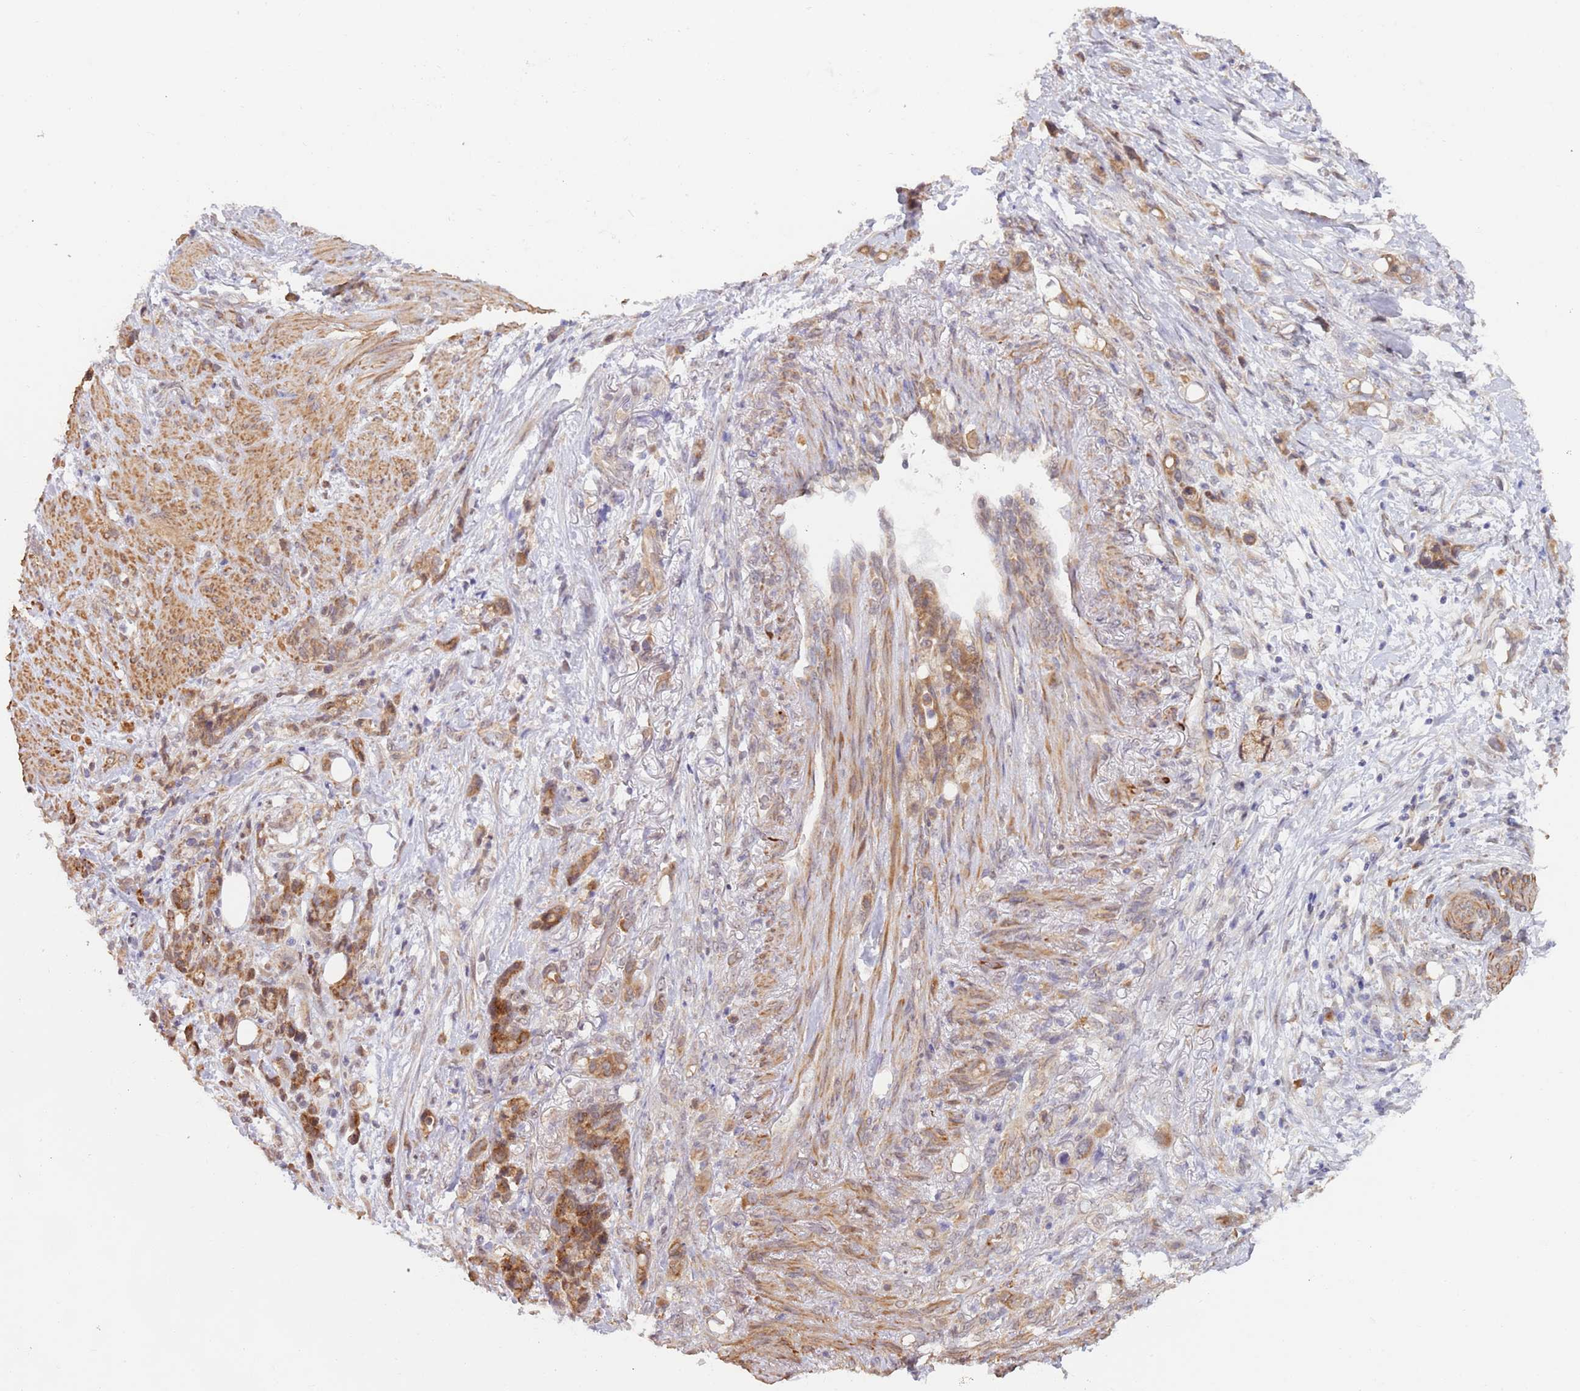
{"staining": {"intensity": "moderate", "quantity": ">75%", "location": "cytoplasmic/membranous"}, "tissue": "stomach cancer", "cell_type": "Tumor cells", "image_type": "cancer", "snomed": [{"axis": "morphology", "description": "Normal tissue, NOS"}, {"axis": "morphology", "description": "Adenocarcinoma, NOS"}, {"axis": "topography", "description": "Stomach"}], "caption": "The histopathology image shows staining of stomach cancer, revealing moderate cytoplasmic/membranous protein expression (brown color) within tumor cells.", "gene": "UQCC3", "patient": {"sex": "female", "age": 79}}